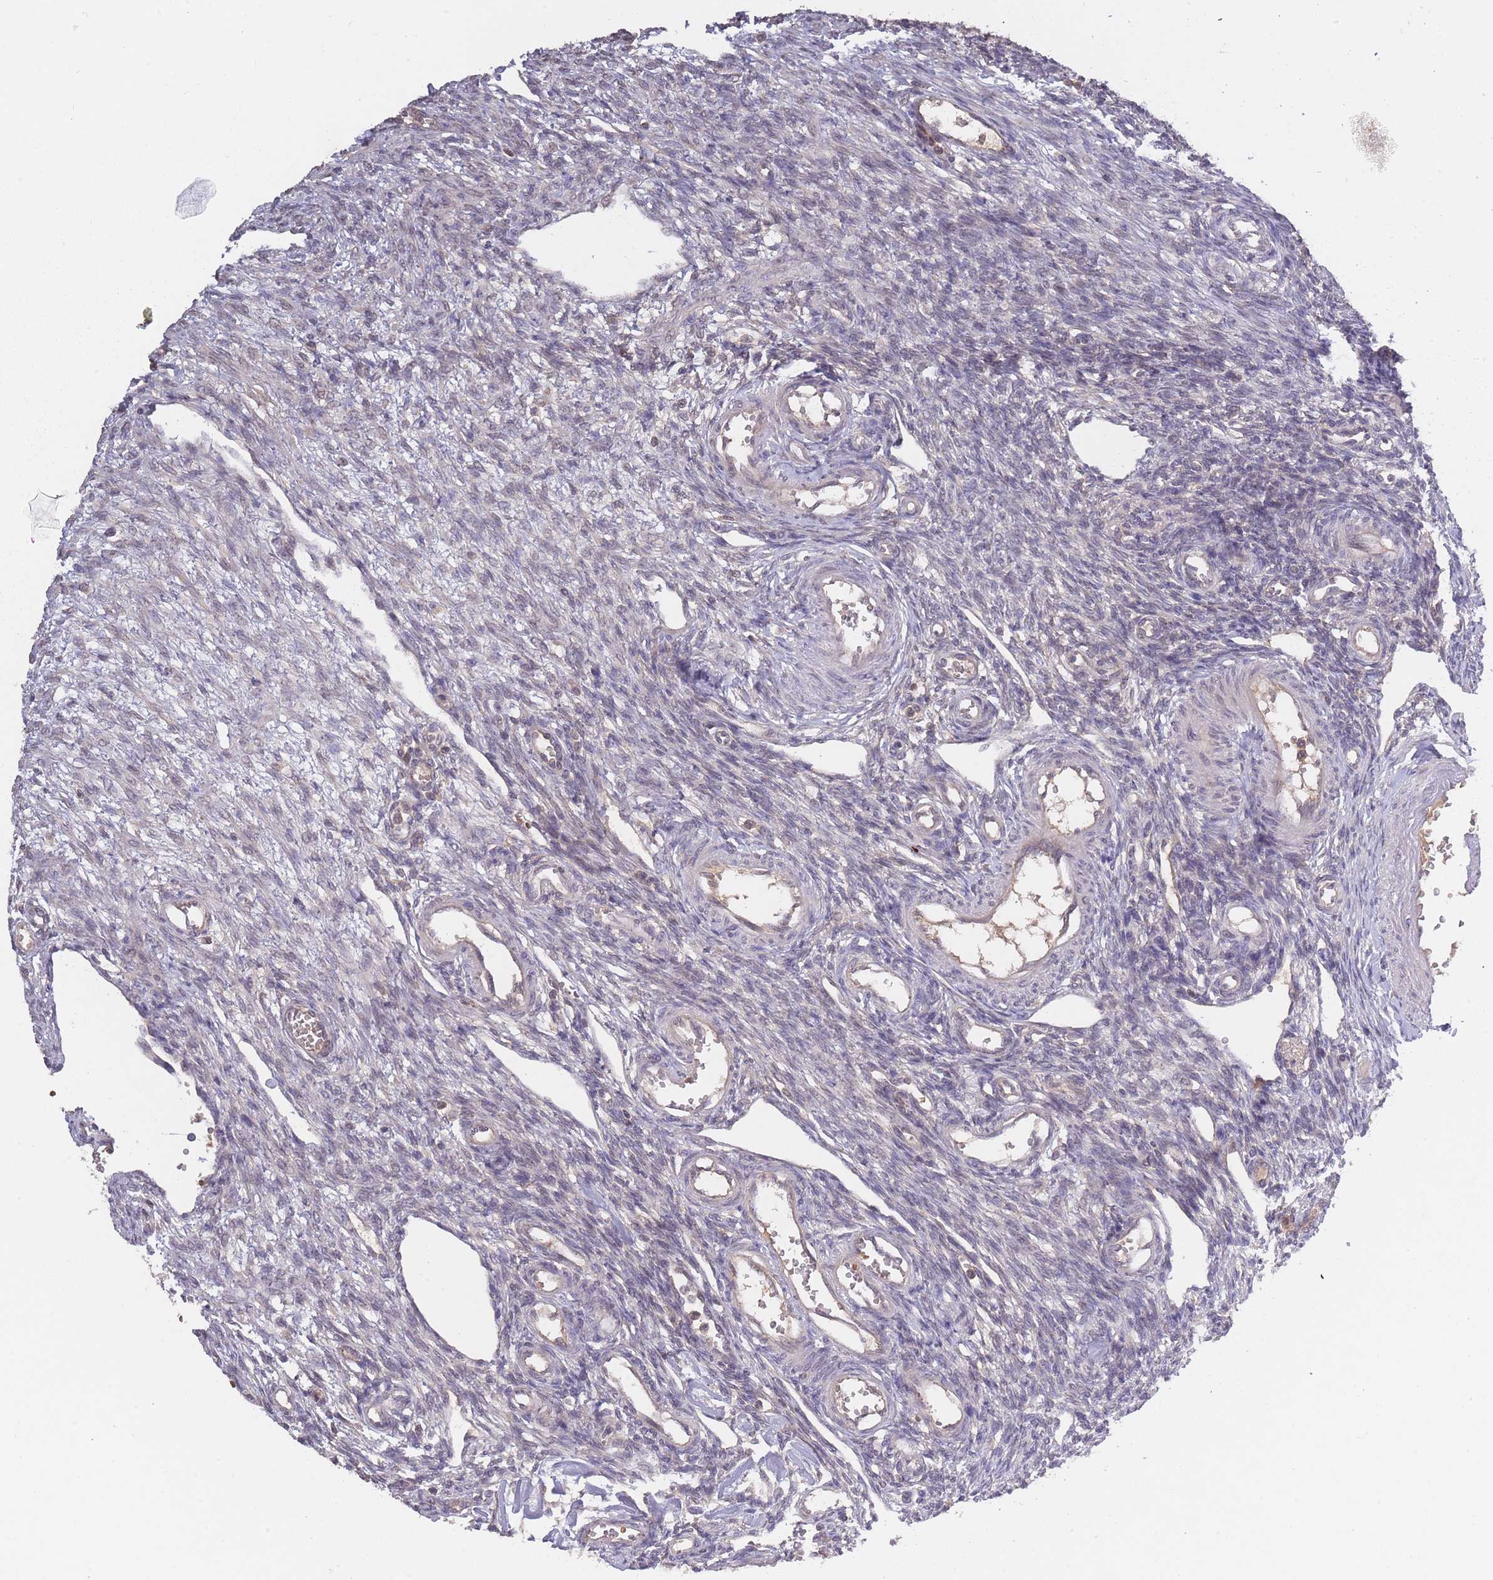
{"staining": {"intensity": "negative", "quantity": "none", "location": "none"}, "tissue": "ovary", "cell_type": "Follicle cells", "image_type": "normal", "snomed": [{"axis": "morphology", "description": "Normal tissue, NOS"}, {"axis": "morphology", "description": "Cyst, NOS"}, {"axis": "topography", "description": "Ovary"}], "caption": "IHC micrograph of benign ovary: human ovary stained with DAB (3,3'-diaminobenzidine) demonstrates no significant protein positivity in follicle cells. (IHC, brightfield microscopy, high magnification).", "gene": "ADCYAP1R1", "patient": {"sex": "female", "age": 33}}